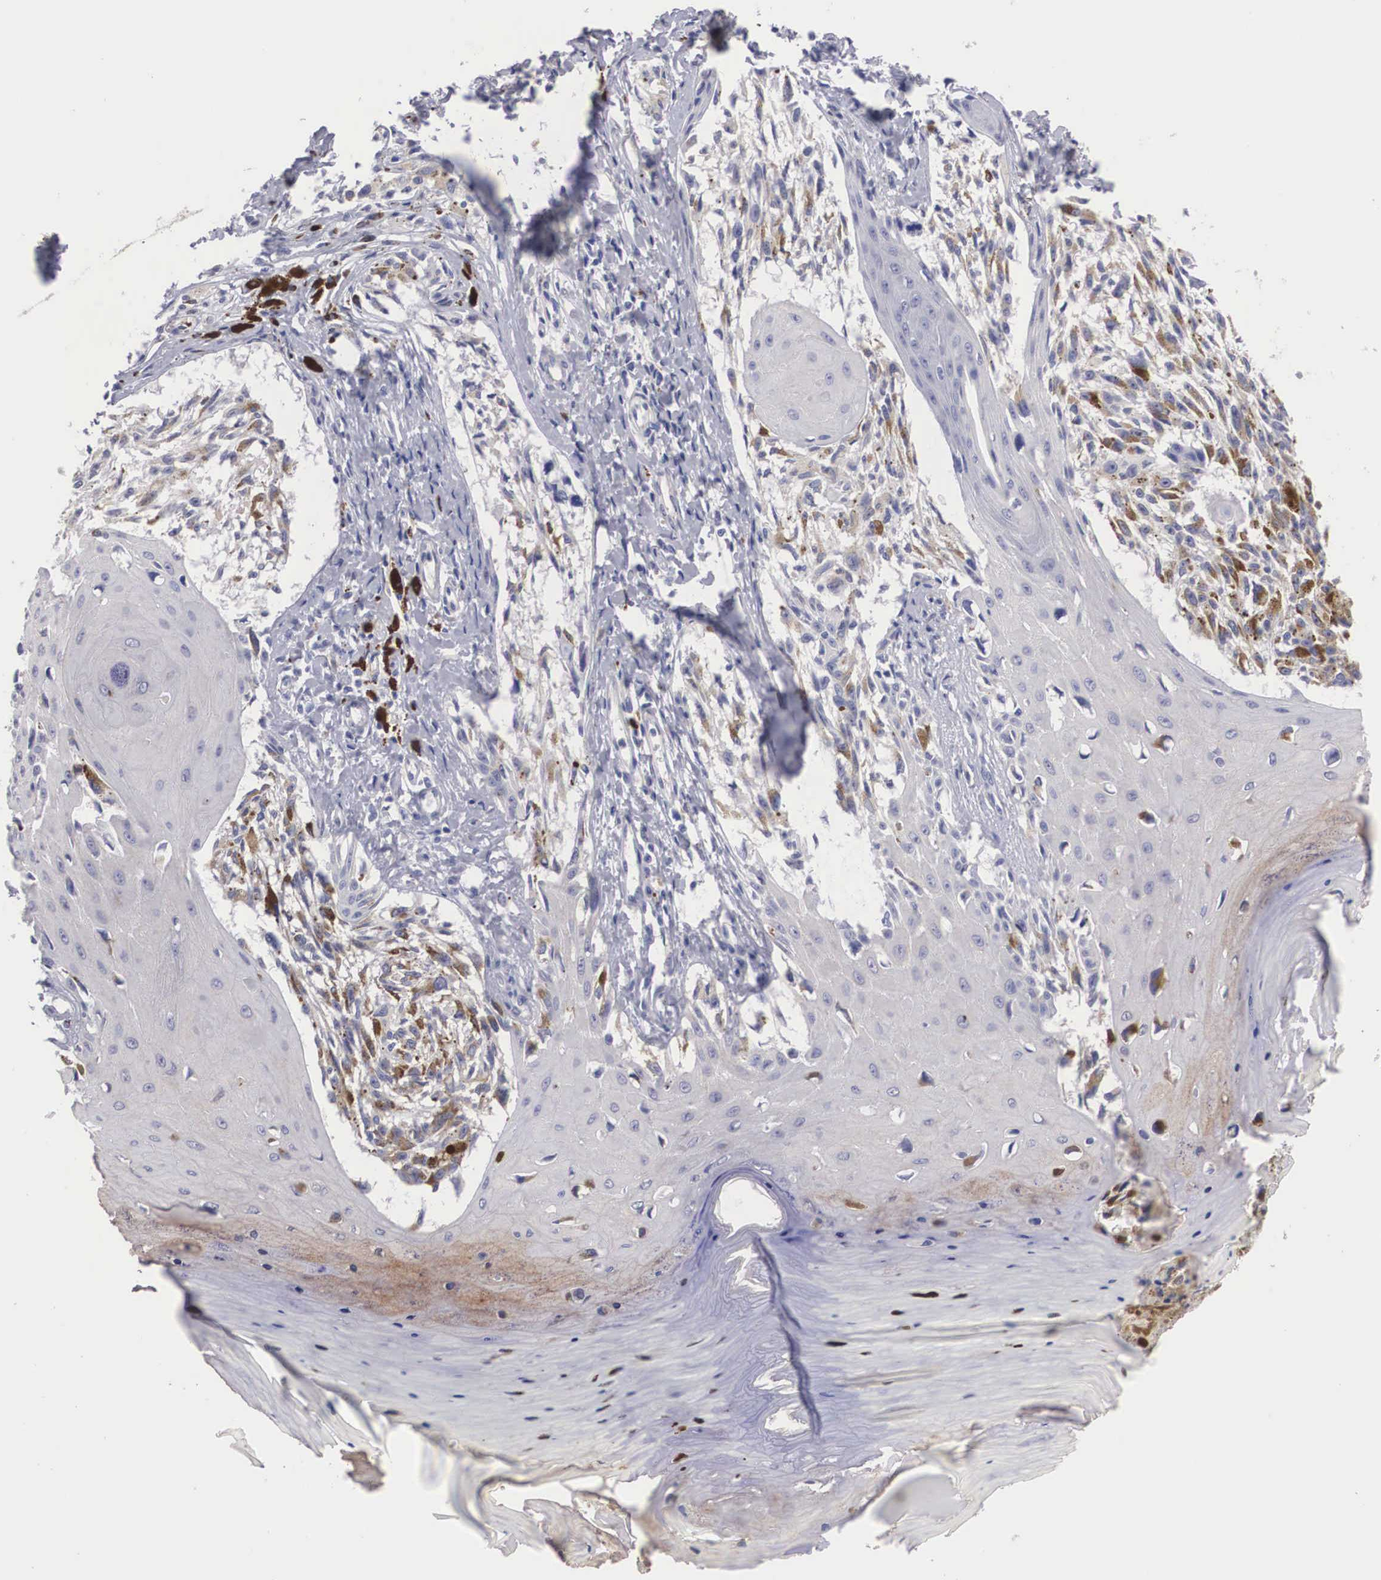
{"staining": {"intensity": "moderate", "quantity": "25%-75%", "location": "cytoplasmic/membranous"}, "tissue": "melanoma", "cell_type": "Tumor cells", "image_type": "cancer", "snomed": [{"axis": "morphology", "description": "Malignant melanoma, NOS"}, {"axis": "topography", "description": "Skin"}], "caption": "Melanoma stained with DAB IHC displays medium levels of moderate cytoplasmic/membranous expression in approximately 25%-75% of tumor cells.", "gene": "ABHD4", "patient": {"sex": "female", "age": 82}}